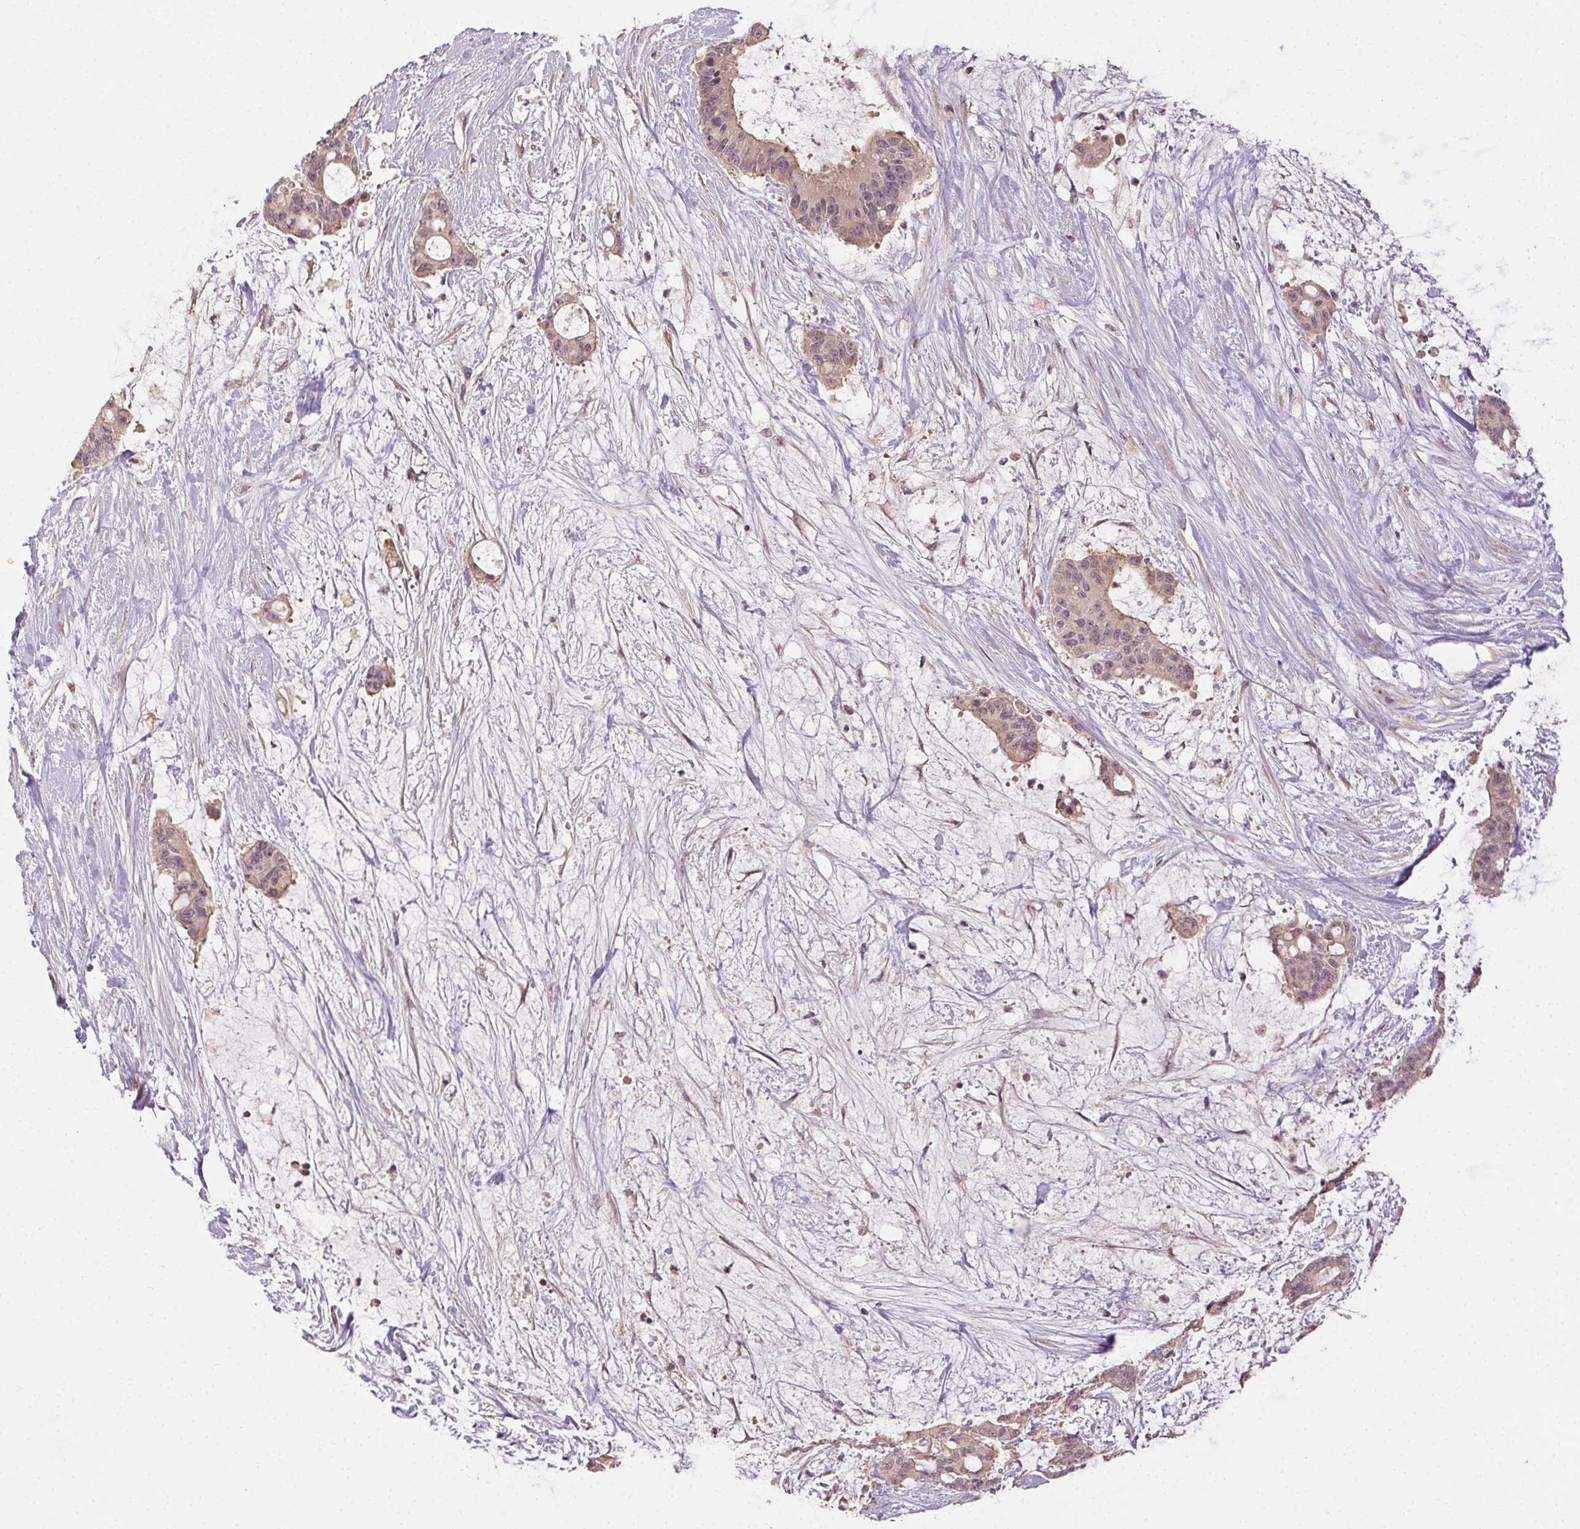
{"staining": {"intensity": "weak", "quantity": "<25%", "location": "cytoplasmic/membranous"}, "tissue": "liver cancer", "cell_type": "Tumor cells", "image_type": "cancer", "snomed": [{"axis": "morphology", "description": "Normal tissue, NOS"}, {"axis": "morphology", "description": "Cholangiocarcinoma"}, {"axis": "topography", "description": "Liver"}, {"axis": "topography", "description": "Peripheral nerve tissue"}], "caption": "IHC image of human cholangiocarcinoma (liver) stained for a protein (brown), which demonstrates no staining in tumor cells.", "gene": "ATP1B3", "patient": {"sex": "female", "age": 73}}